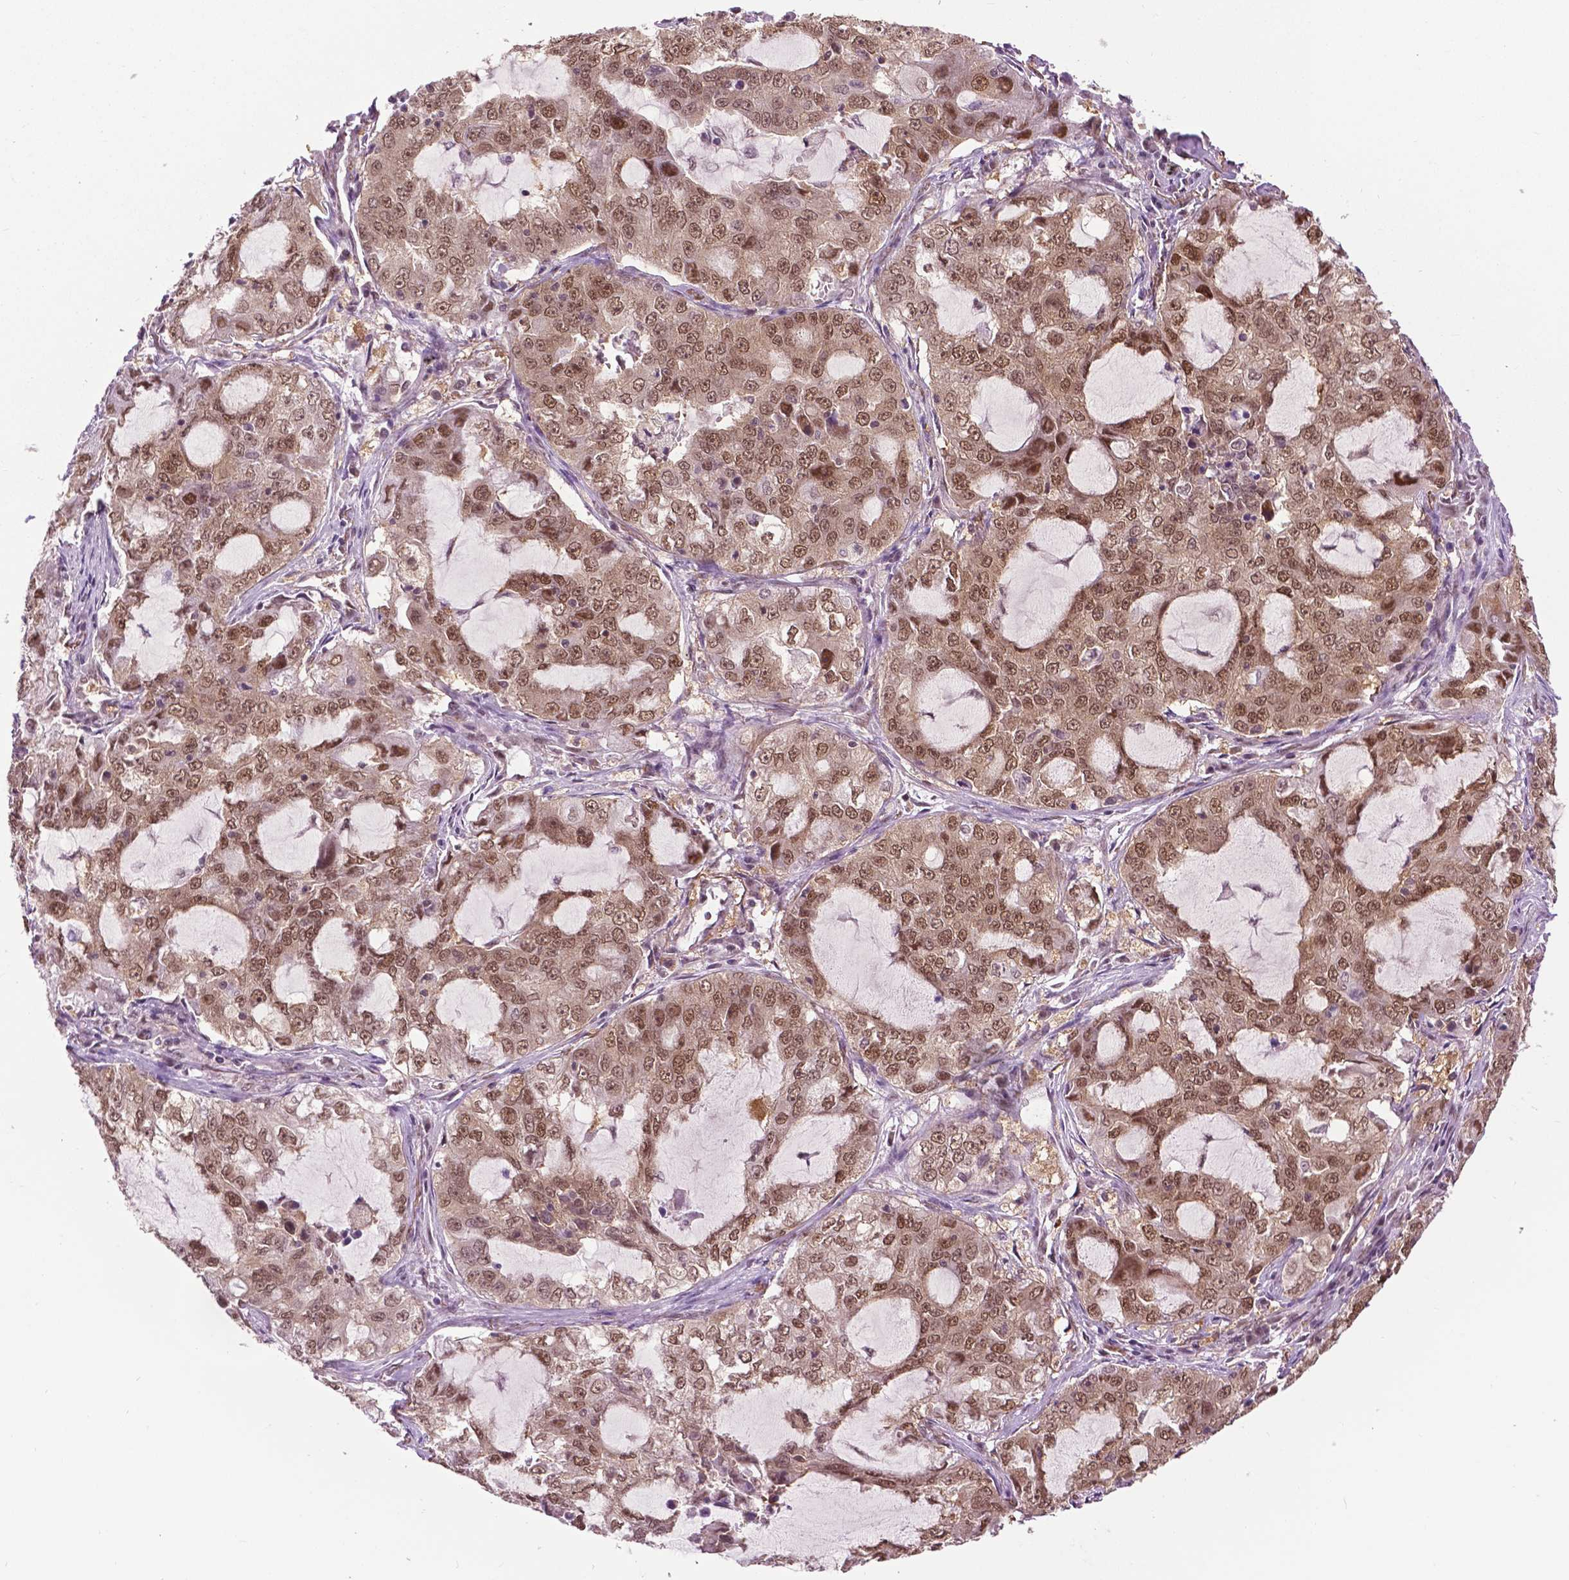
{"staining": {"intensity": "moderate", "quantity": ">75%", "location": "nuclear"}, "tissue": "lung cancer", "cell_type": "Tumor cells", "image_type": "cancer", "snomed": [{"axis": "morphology", "description": "Adenocarcinoma, NOS"}, {"axis": "topography", "description": "Lung"}], "caption": "Adenocarcinoma (lung) was stained to show a protein in brown. There is medium levels of moderate nuclear expression in about >75% of tumor cells. Nuclei are stained in blue.", "gene": "UBQLN4", "patient": {"sex": "female", "age": 61}}